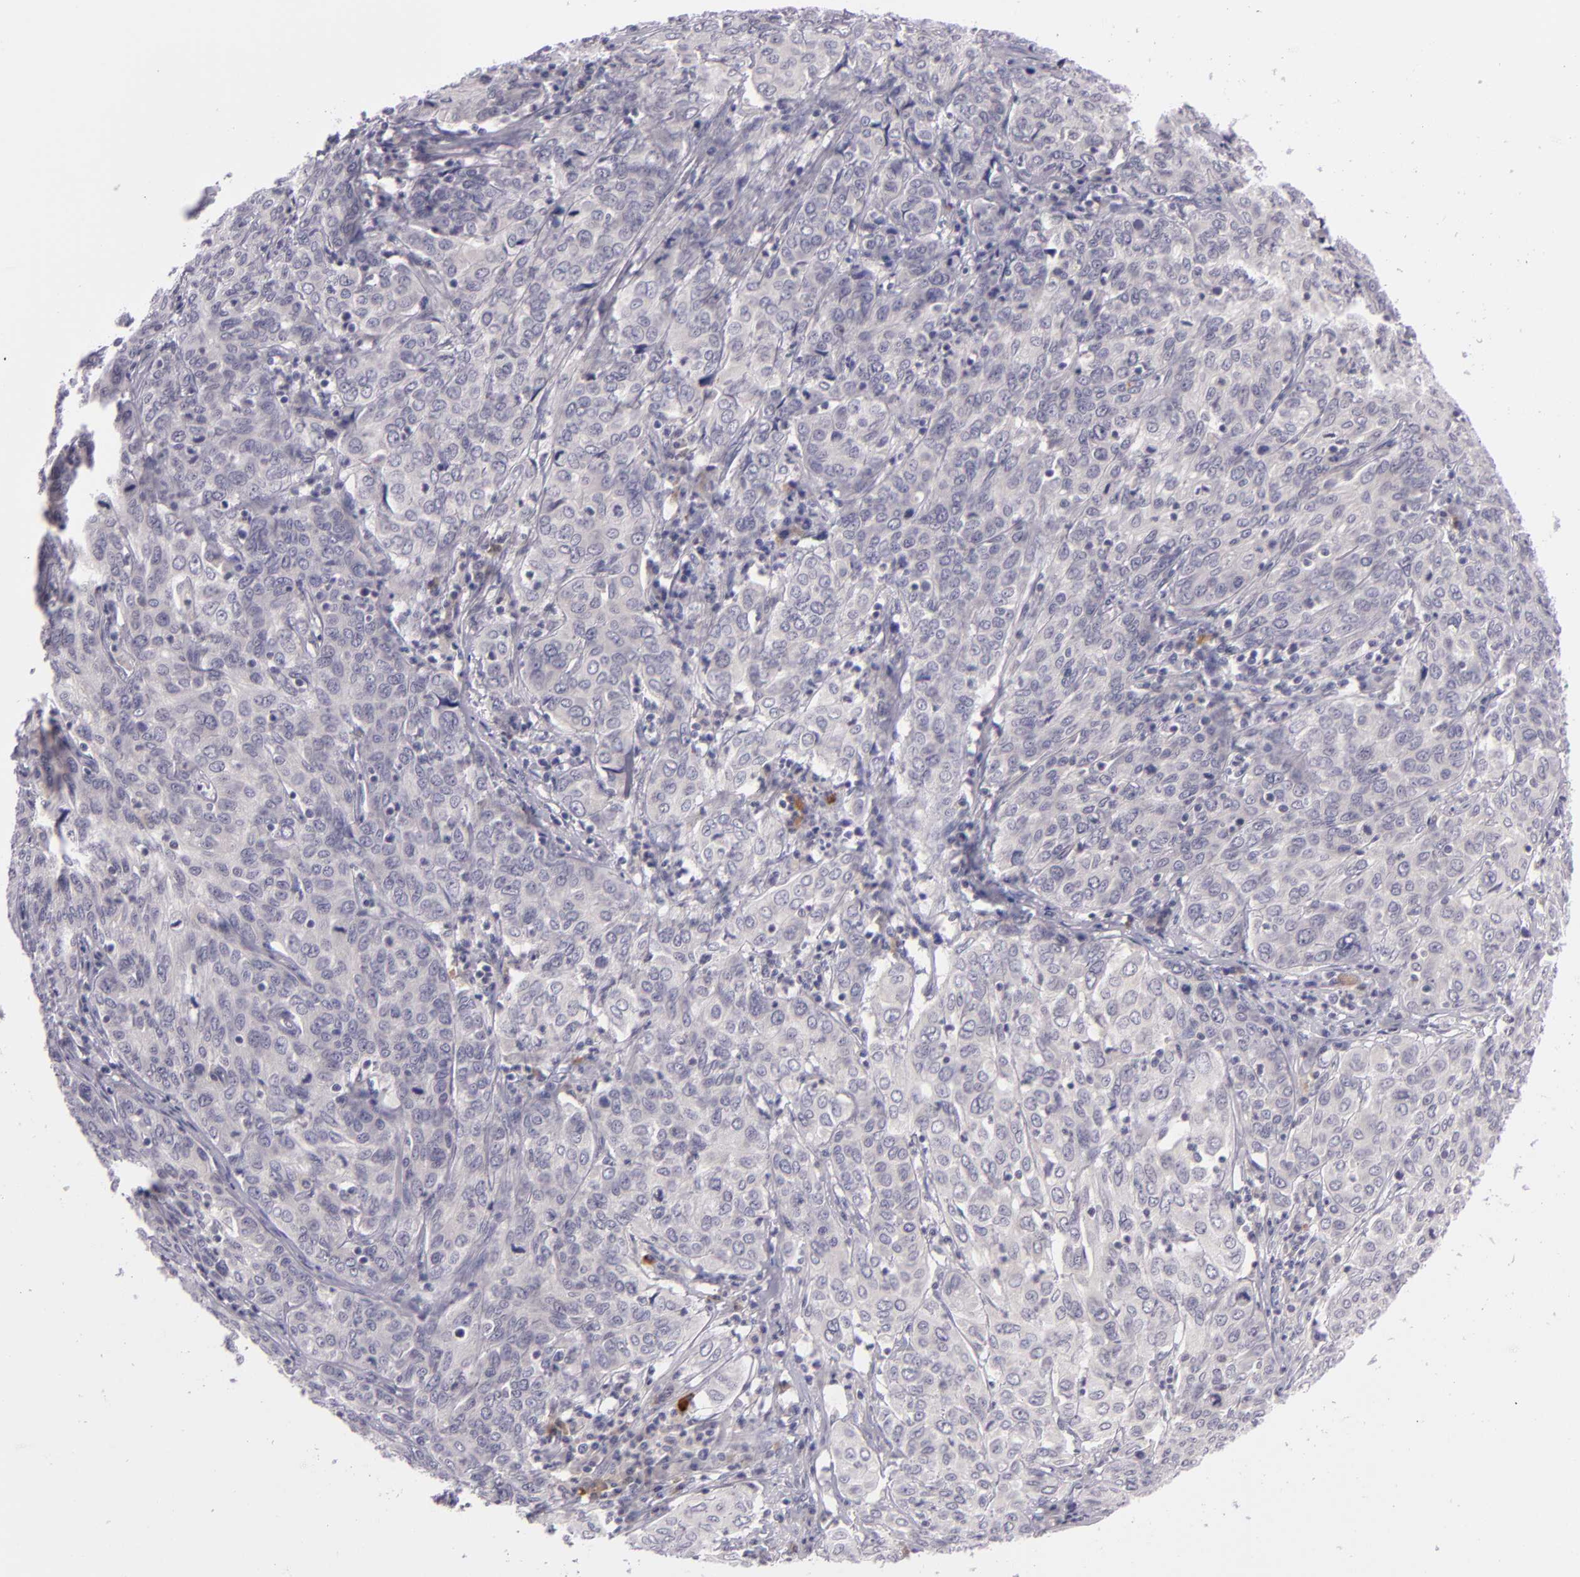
{"staining": {"intensity": "negative", "quantity": "none", "location": "none"}, "tissue": "cervical cancer", "cell_type": "Tumor cells", "image_type": "cancer", "snomed": [{"axis": "morphology", "description": "Squamous cell carcinoma, NOS"}, {"axis": "topography", "description": "Cervix"}], "caption": "Image shows no significant protein expression in tumor cells of cervical squamous cell carcinoma. (DAB IHC with hematoxylin counter stain).", "gene": "DAG1", "patient": {"sex": "female", "age": 38}}